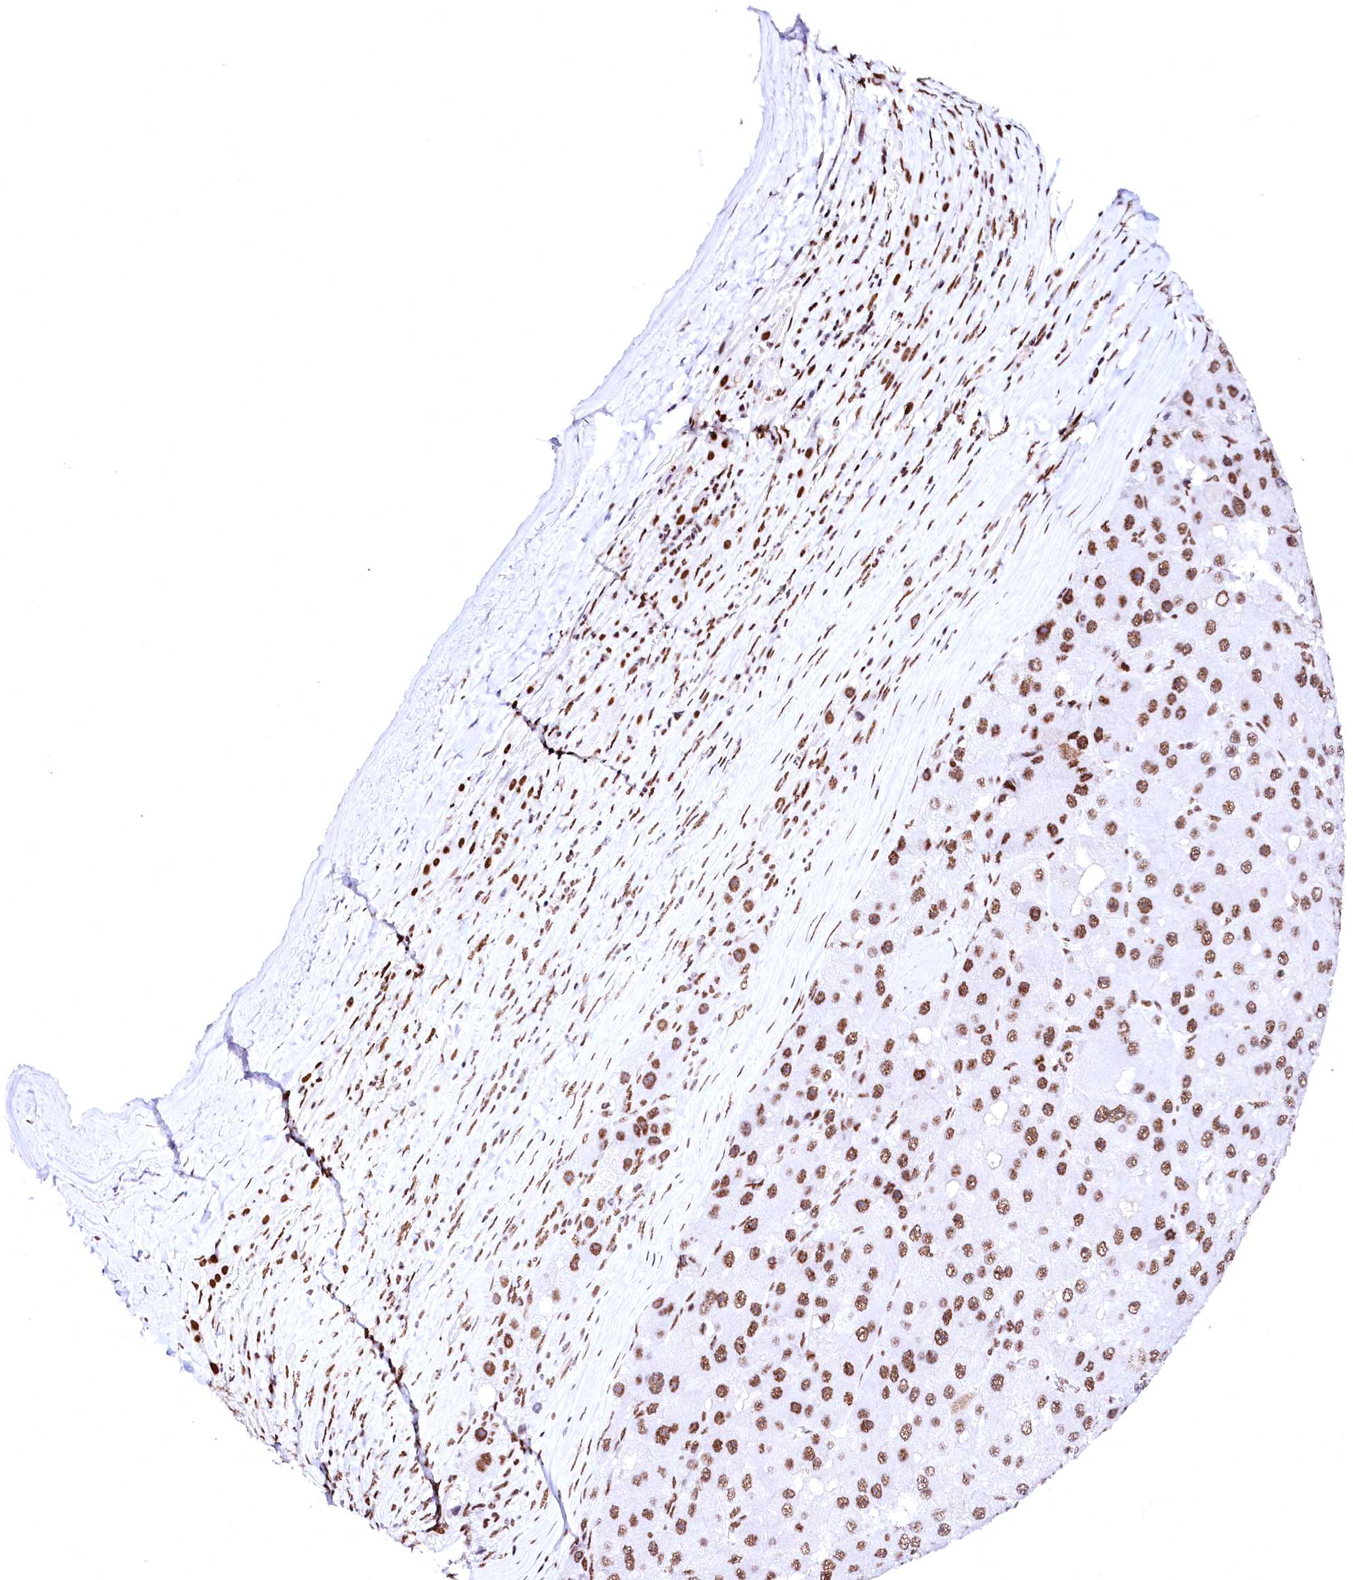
{"staining": {"intensity": "moderate", "quantity": ">75%", "location": "nuclear"}, "tissue": "liver cancer", "cell_type": "Tumor cells", "image_type": "cancer", "snomed": [{"axis": "morphology", "description": "Carcinoma, Hepatocellular, NOS"}, {"axis": "topography", "description": "Liver"}], "caption": "This micrograph reveals immunohistochemistry staining of hepatocellular carcinoma (liver), with medium moderate nuclear staining in approximately >75% of tumor cells.", "gene": "CPSF6", "patient": {"sex": "female", "age": 73}}